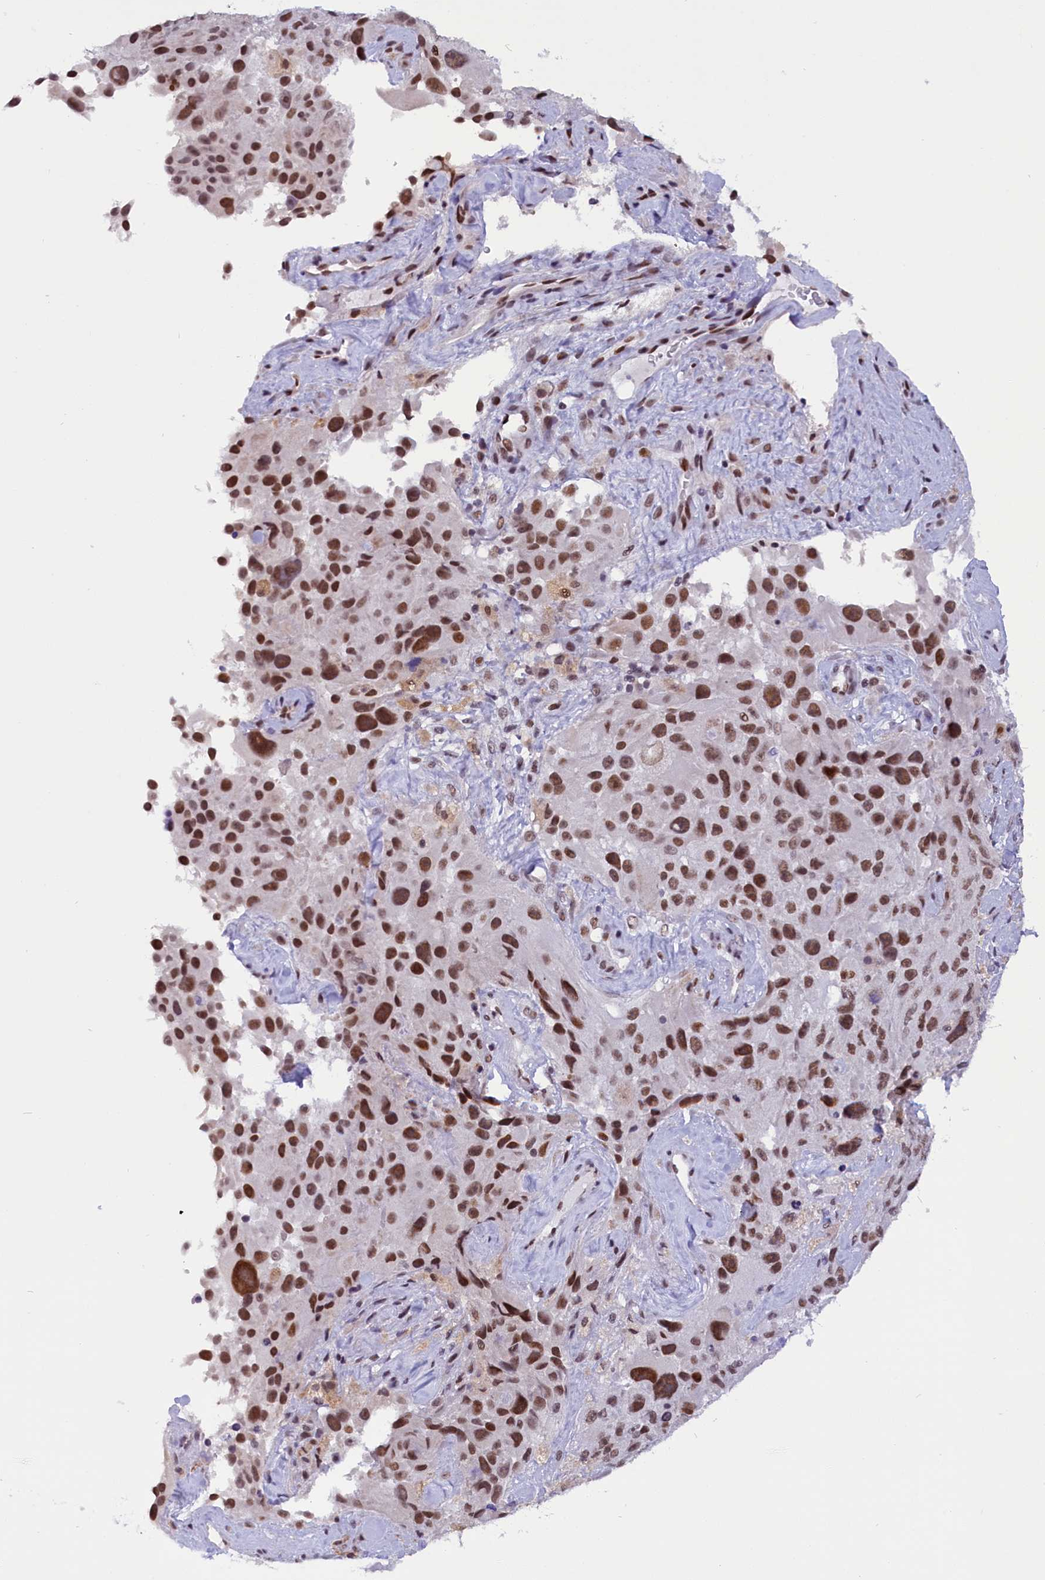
{"staining": {"intensity": "strong", "quantity": ">75%", "location": "nuclear"}, "tissue": "melanoma", "cell_type": "Tumor cells", "image_type": "cancer", "snomed": [{"axis": "morphology", "description": "Malignant melanoma, Metastatic site"}, {"axis": "topography", "description": "Lymph node"}], "caption": "Immunohistochemical staining of human melanoma displays high levels of strong nuclear protein staining in approximately >75% of tumor cells.", "gene": "CDYL2", "patient": {"sex": "male", "age": 62}}